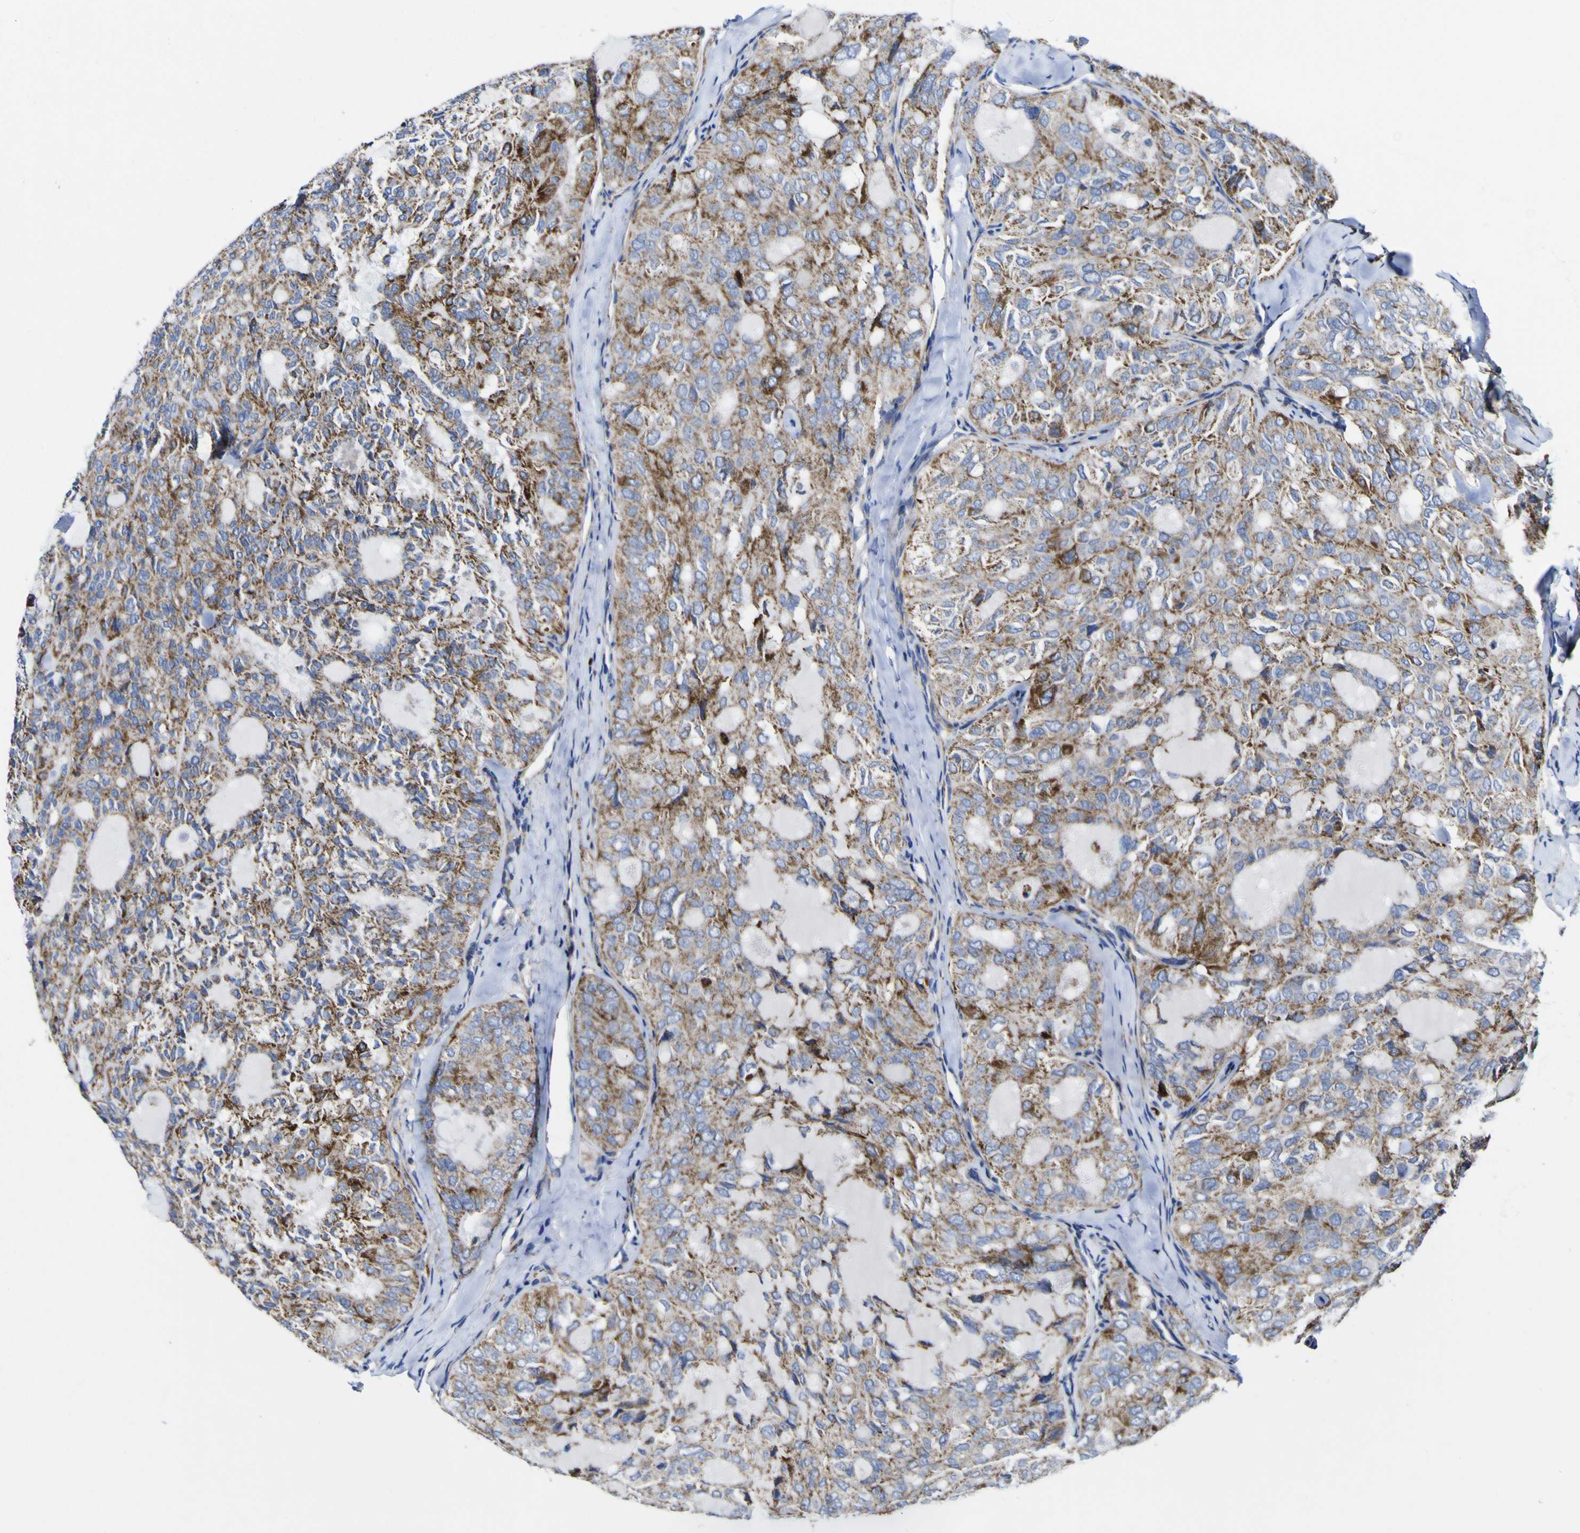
{"staining": {"intensity": "moderate", "quantity": ">75%", "location": "cytoplasmic/membranous"}, "tissue": "thyroid cancer", "cell_type": "Tumor cells", "image_type": "cancer", "snomed": [{"axis": "morphology", "description": "Follicular adenoma carcinoma, NOS"}, {"axis": "topography", "description": "Thyroid gland"}], "caption": "Thyroid cancer (follicular adenoma carcinoma) stained for a protein (brown) shows moderate cytoplasmic/membranous positive staining in approximately >75% of tumor cells.", "gene": "CCDC90B", "patient": {"sex": "male", "age": 75}}